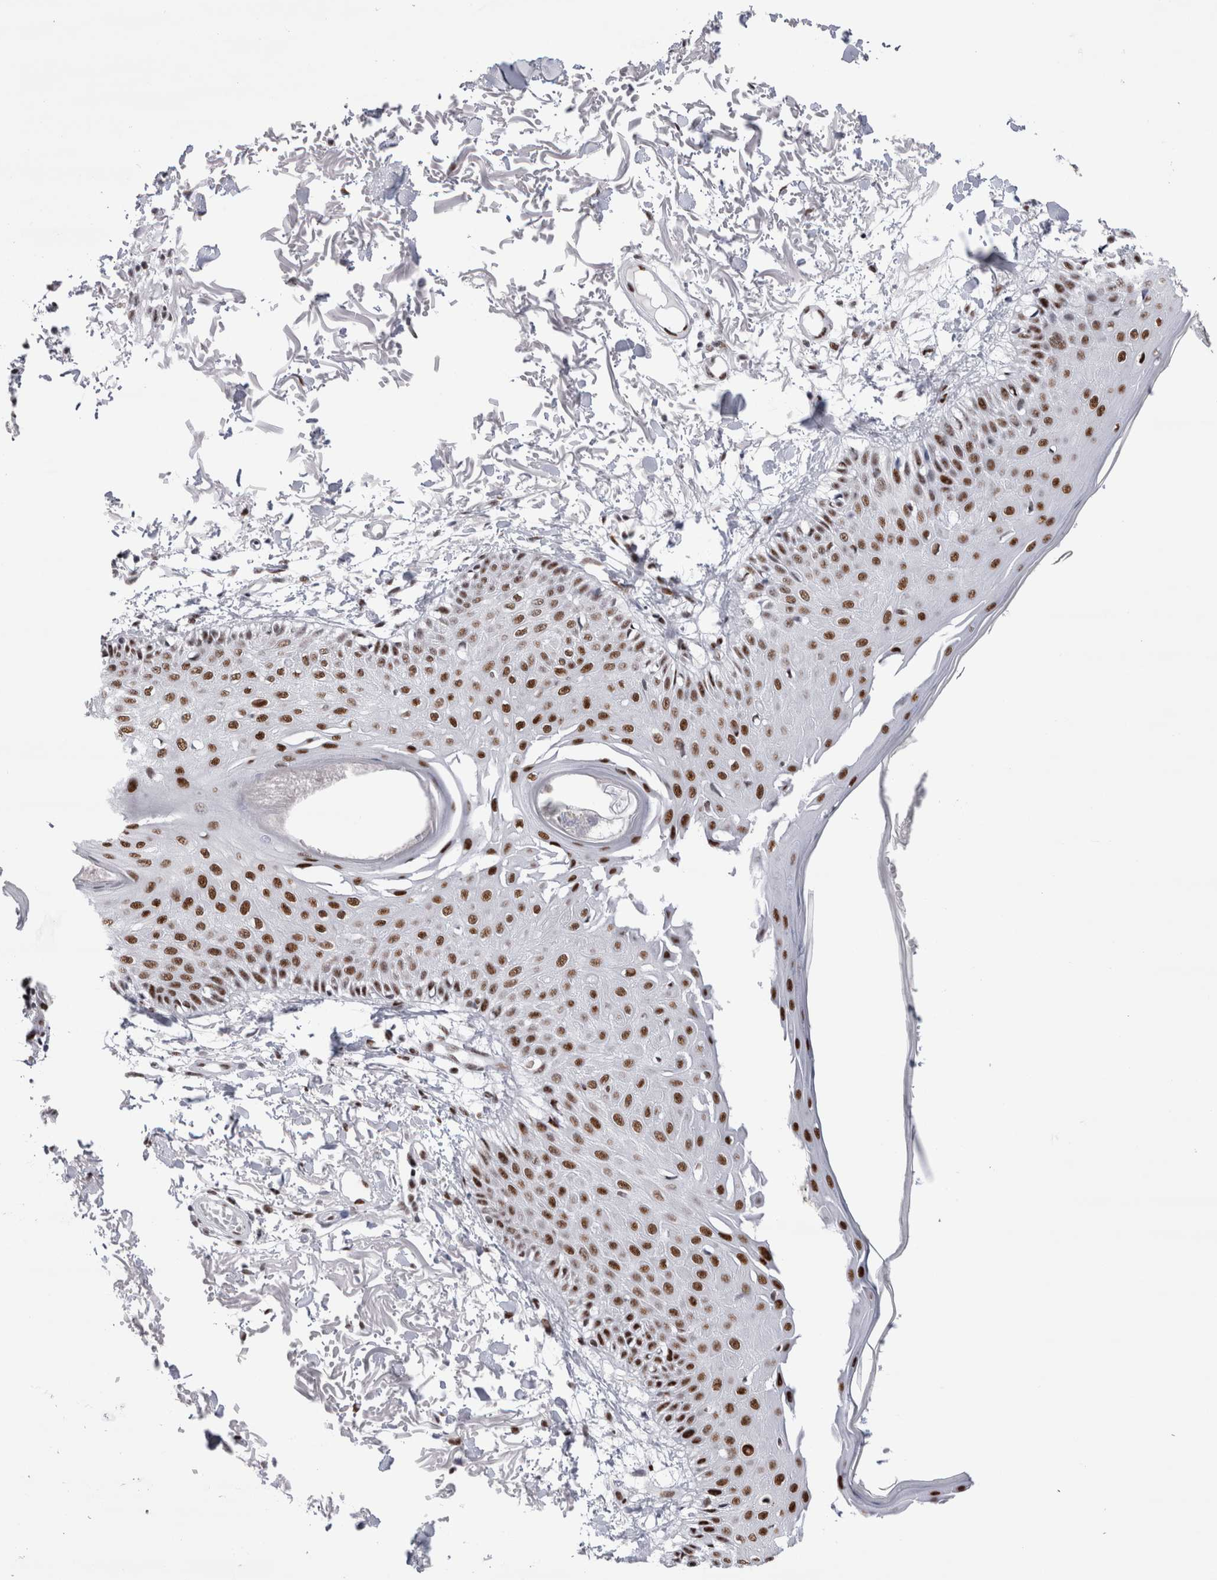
{"staining": {"intensity": "strong", "quantity": ">75%", "location": "nuclear"}, "tissue": "skin", "cell_type": "Fibroblasts", "image_type": "normal", "snomed": [{"axis": "morphology", "description": "Normal tissue, NOS"}, {"axis": "morphology", "description": "Squamous cell carcinoma, NOS"}, {"axis": "topography", "description": "Skin"}, {"axis": "topography", "description": "Peripheral nerve tissue"}], "caption": "Skin was stained to show a protein in brown. There is high levels of strong nuclear expression in about >75% of fibroblasts. (DAB IHC with brightfield microscopy, high magnification).", "gene": "RBM6", "patient": {"sex": "male", "age": 83}}